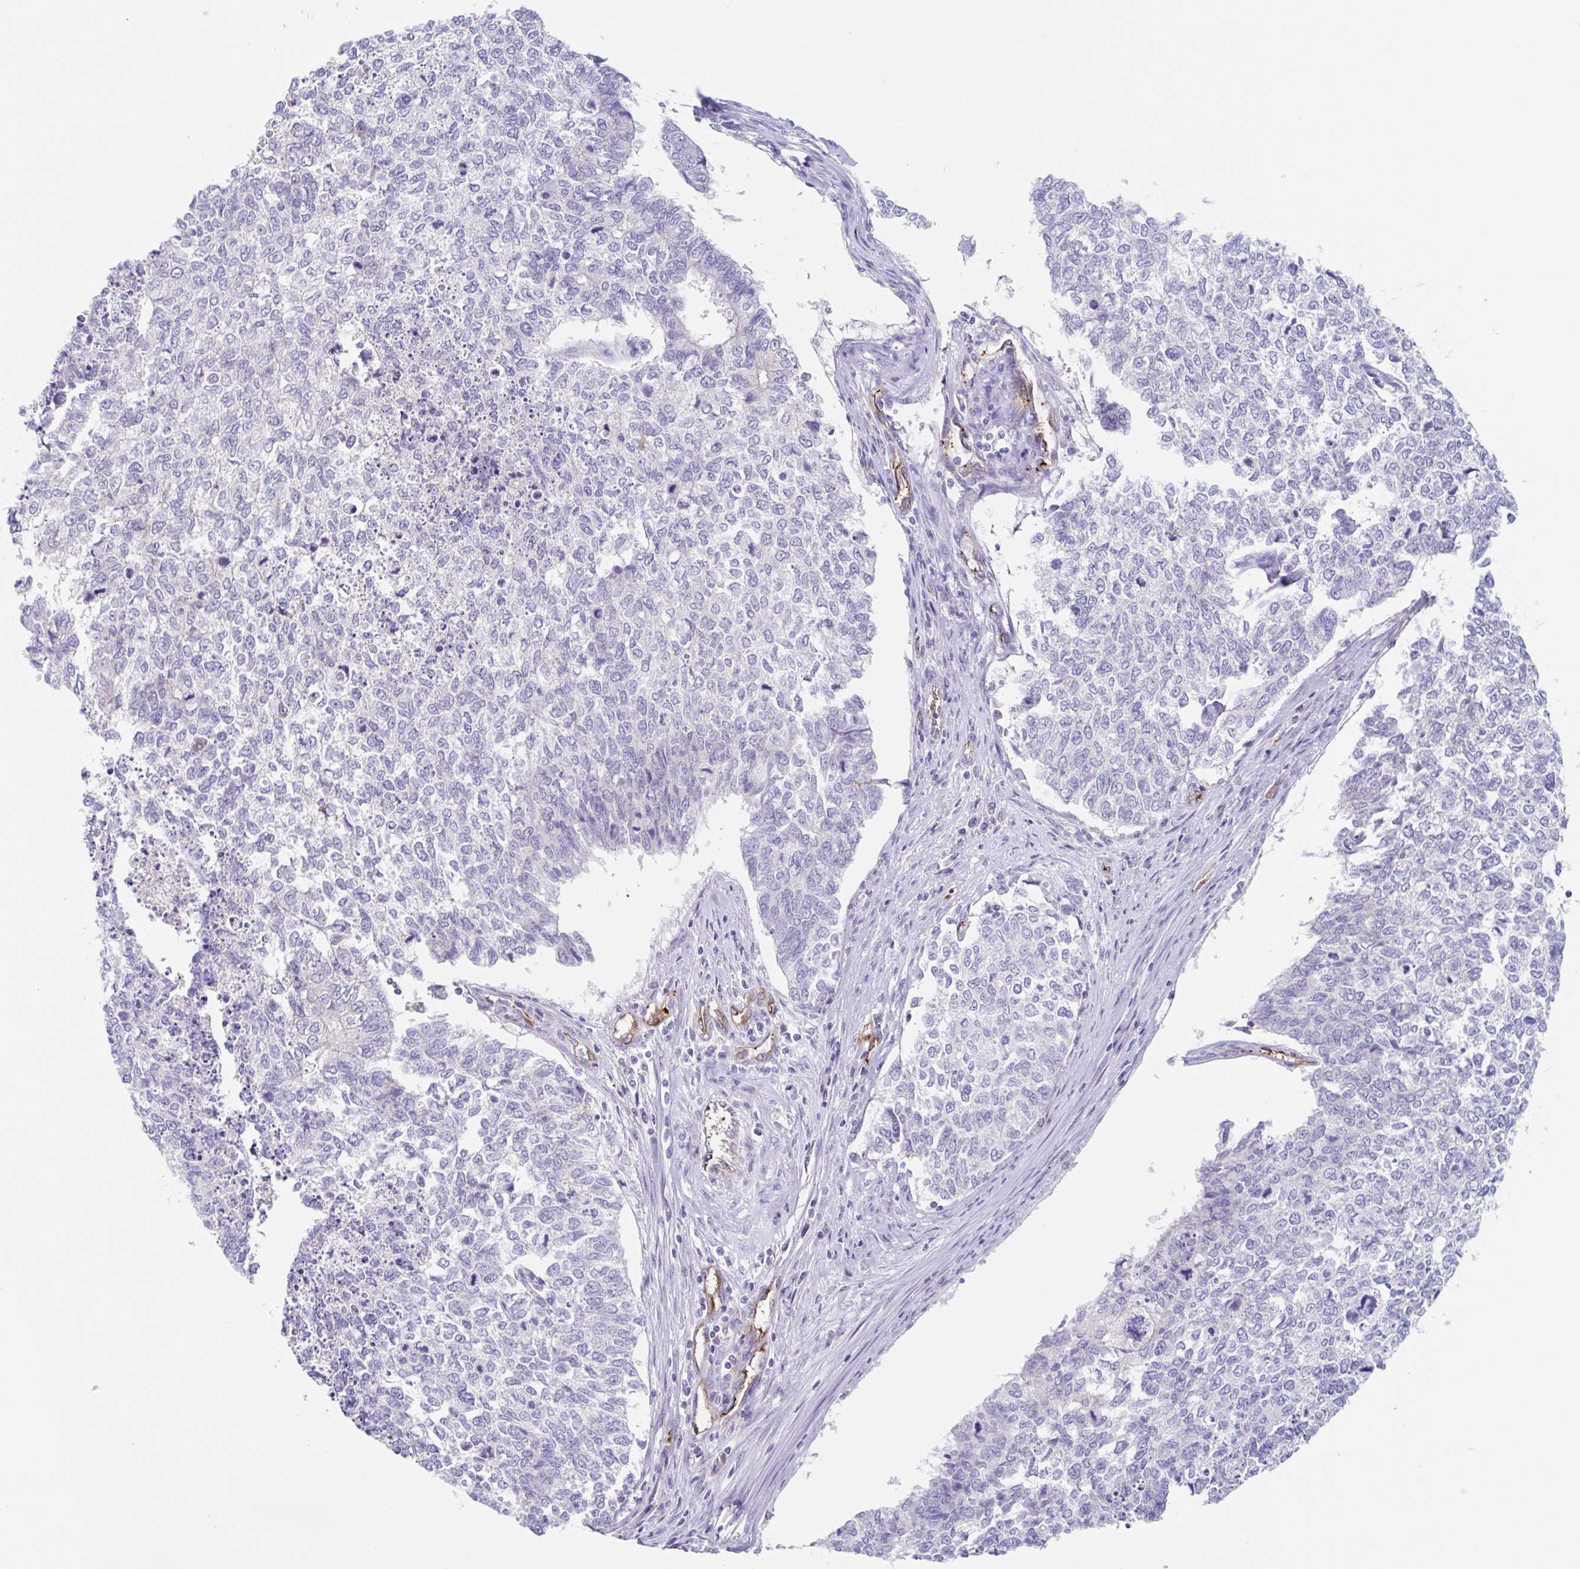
{"staining": {"intensity": "negative", "quantity": "none", "location": "none"}, "tissue": "cervical cancer", "cell_type": "Tumor cells", "image_type": "cancer", "snomed": [{"axis": "morphology", "description": "Adenocarcinoma, NOS"}, {"axis": "topography", "description": "Cervix"}], "caption": "This is a micrograph of IHC staining of cervical cancer (adenocarcinoma), which shows no positivity in tumor cells.", "gene": "EHD4", "patient": {"sex": "female", "age": 63}}